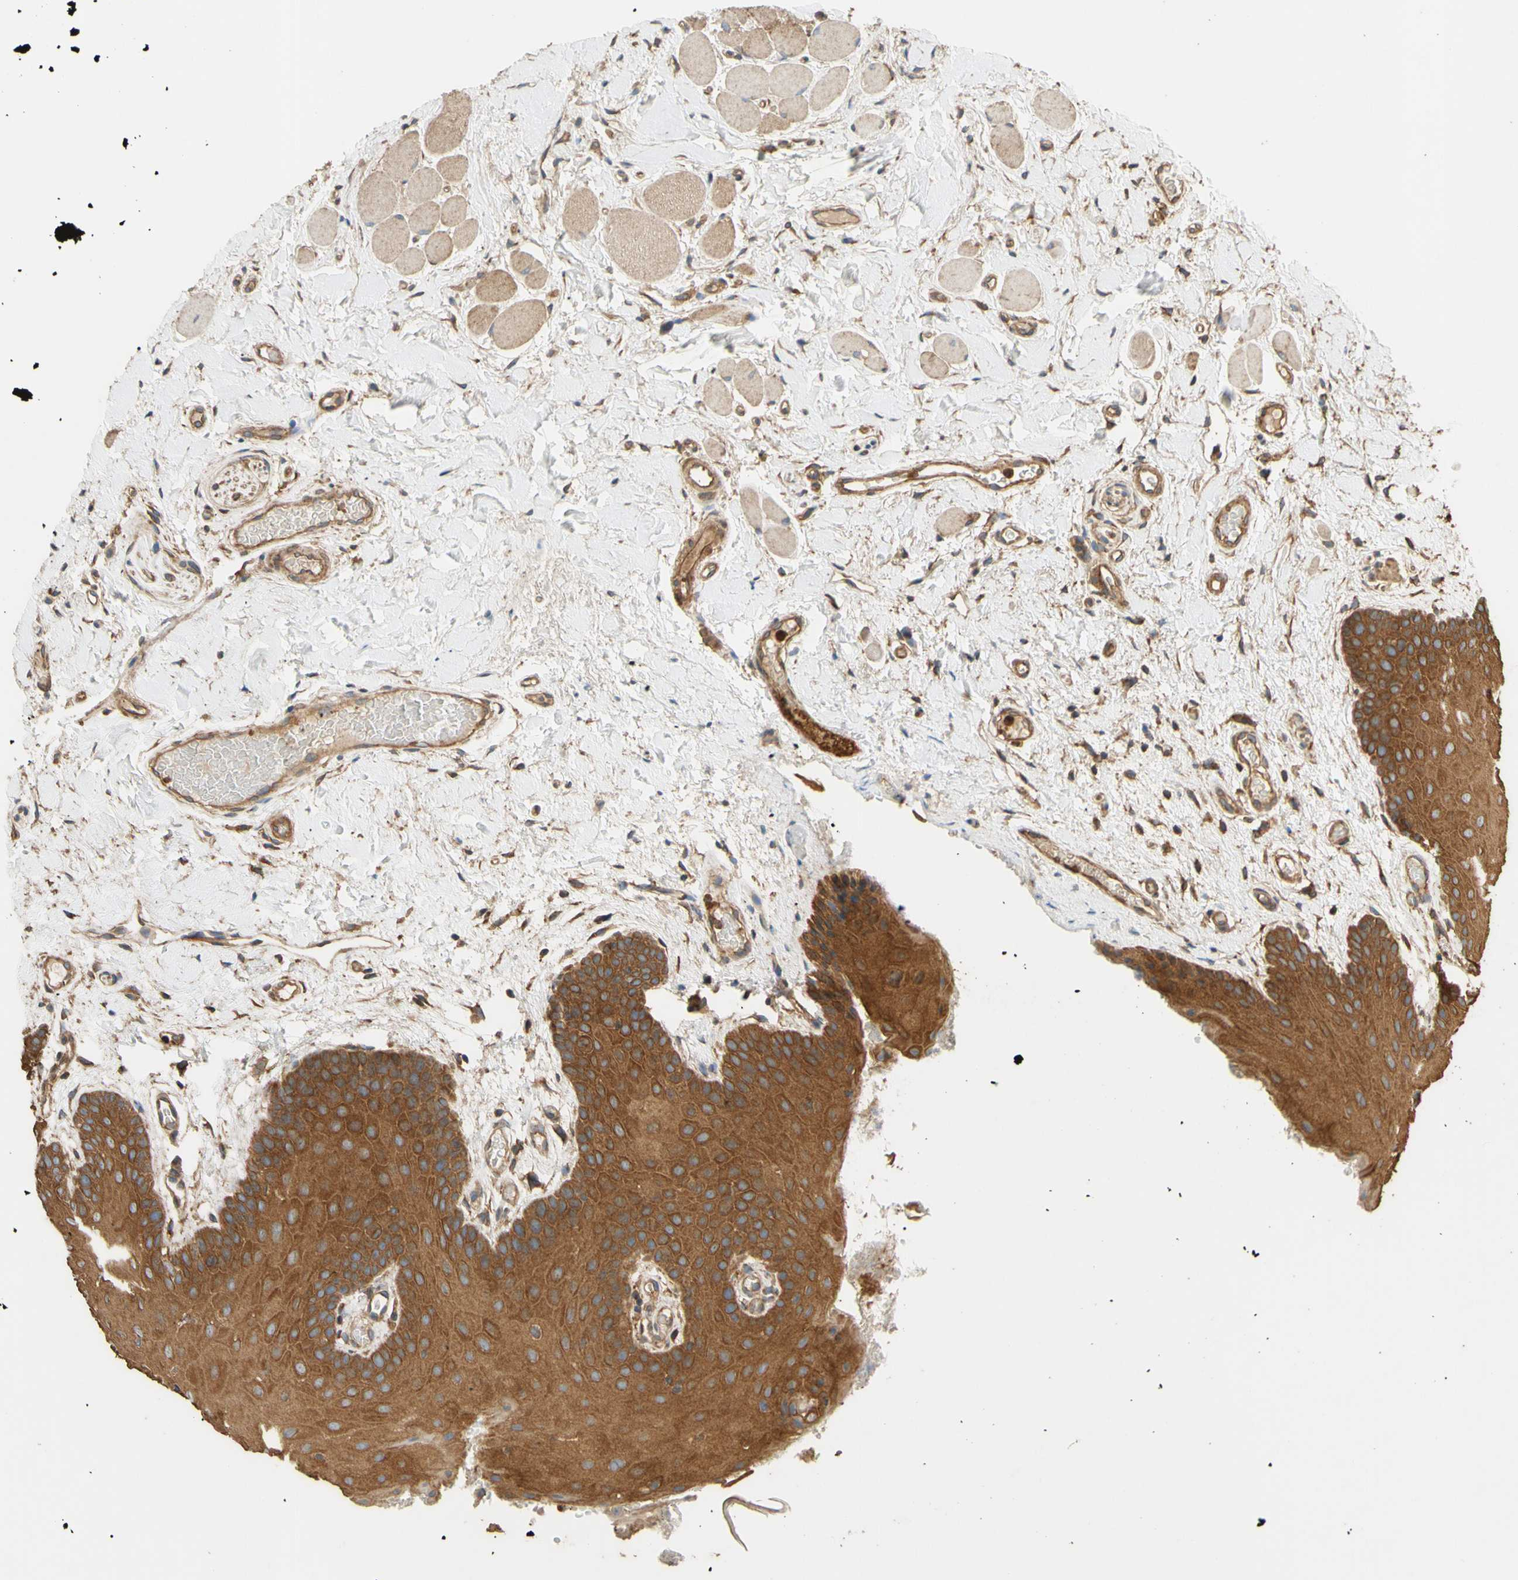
{"staining": {"intensity": "strong", "quantity": ">75%", "location": "cytoplasmic/membranous"}, "tissue": "oral mucosa", "cell_type": "Squamous epithelial cells", "image_type": "normal", "snomed": [{"axis": "morphology", "description": "Normal tissue, NOS"}, {"axis": "topography", "description": "Oral tissue"}], "caption": "Oral mucosa stained for a protein demonstrates strong cytoplasmic/membranous positivity in squamous epithelial cells. (DAB IHC, brown staining for protein, blue staining for nuclei).", "gene": "CTTN", "patient": {"sex": "male", "age": 54}}